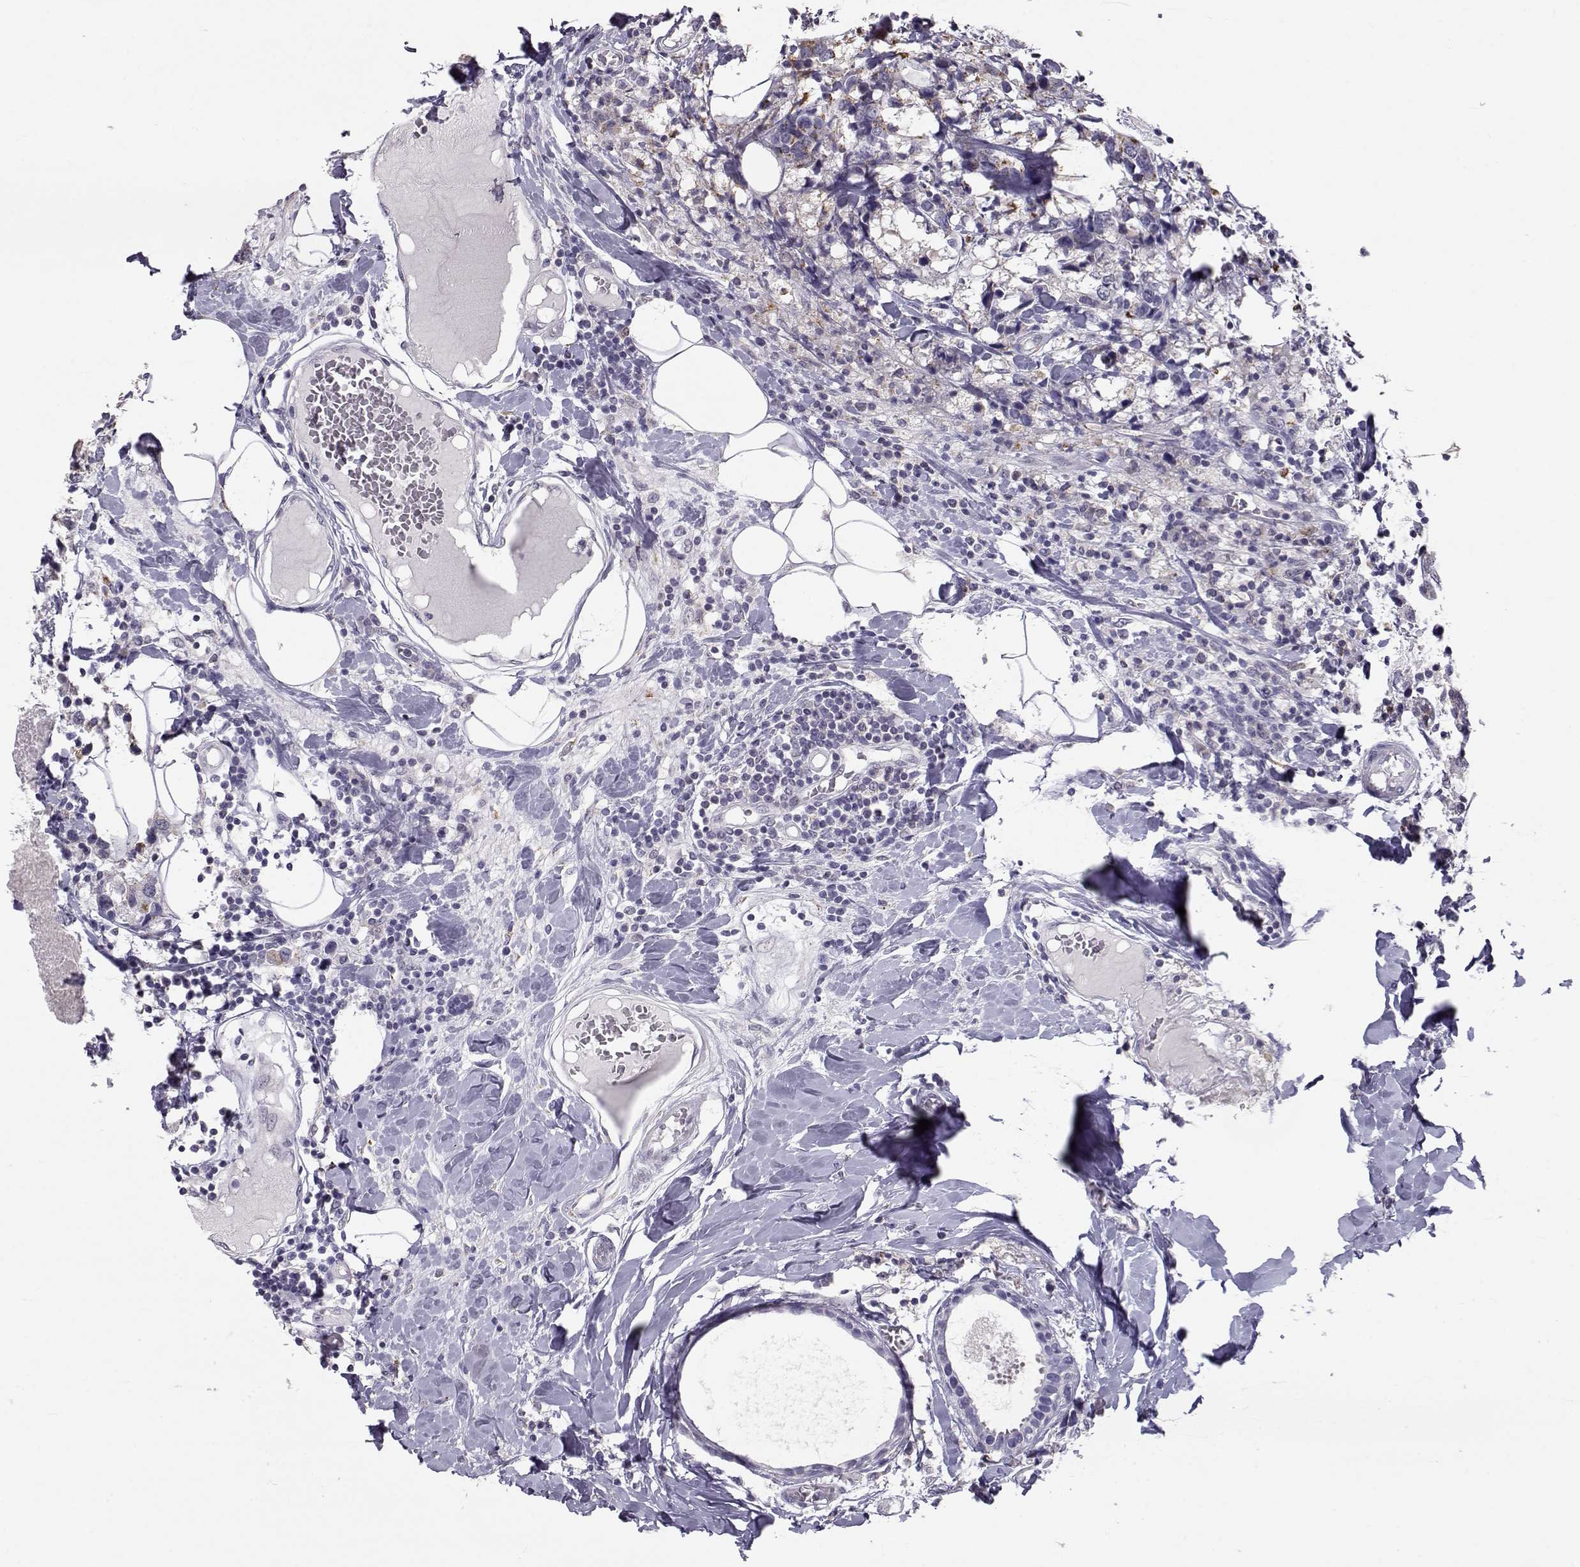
{"staining": {"intensity": "negative", "quantity": "none", "location": "none"}, "tissue": "breast cancer", "cell_type": "Tumor cells", "image_type": "cancer", "snomed": [{"axis": "morphology", "description": "Lobular carcinoma"}, {"axis": "topography", "description": "Breast"}], "caption": "Tumor cells are negative for protein expression in human breast cancer (lobular carcinoma).", "gene": "NPVF", "patient": {"sex": "female", "age": 59}}